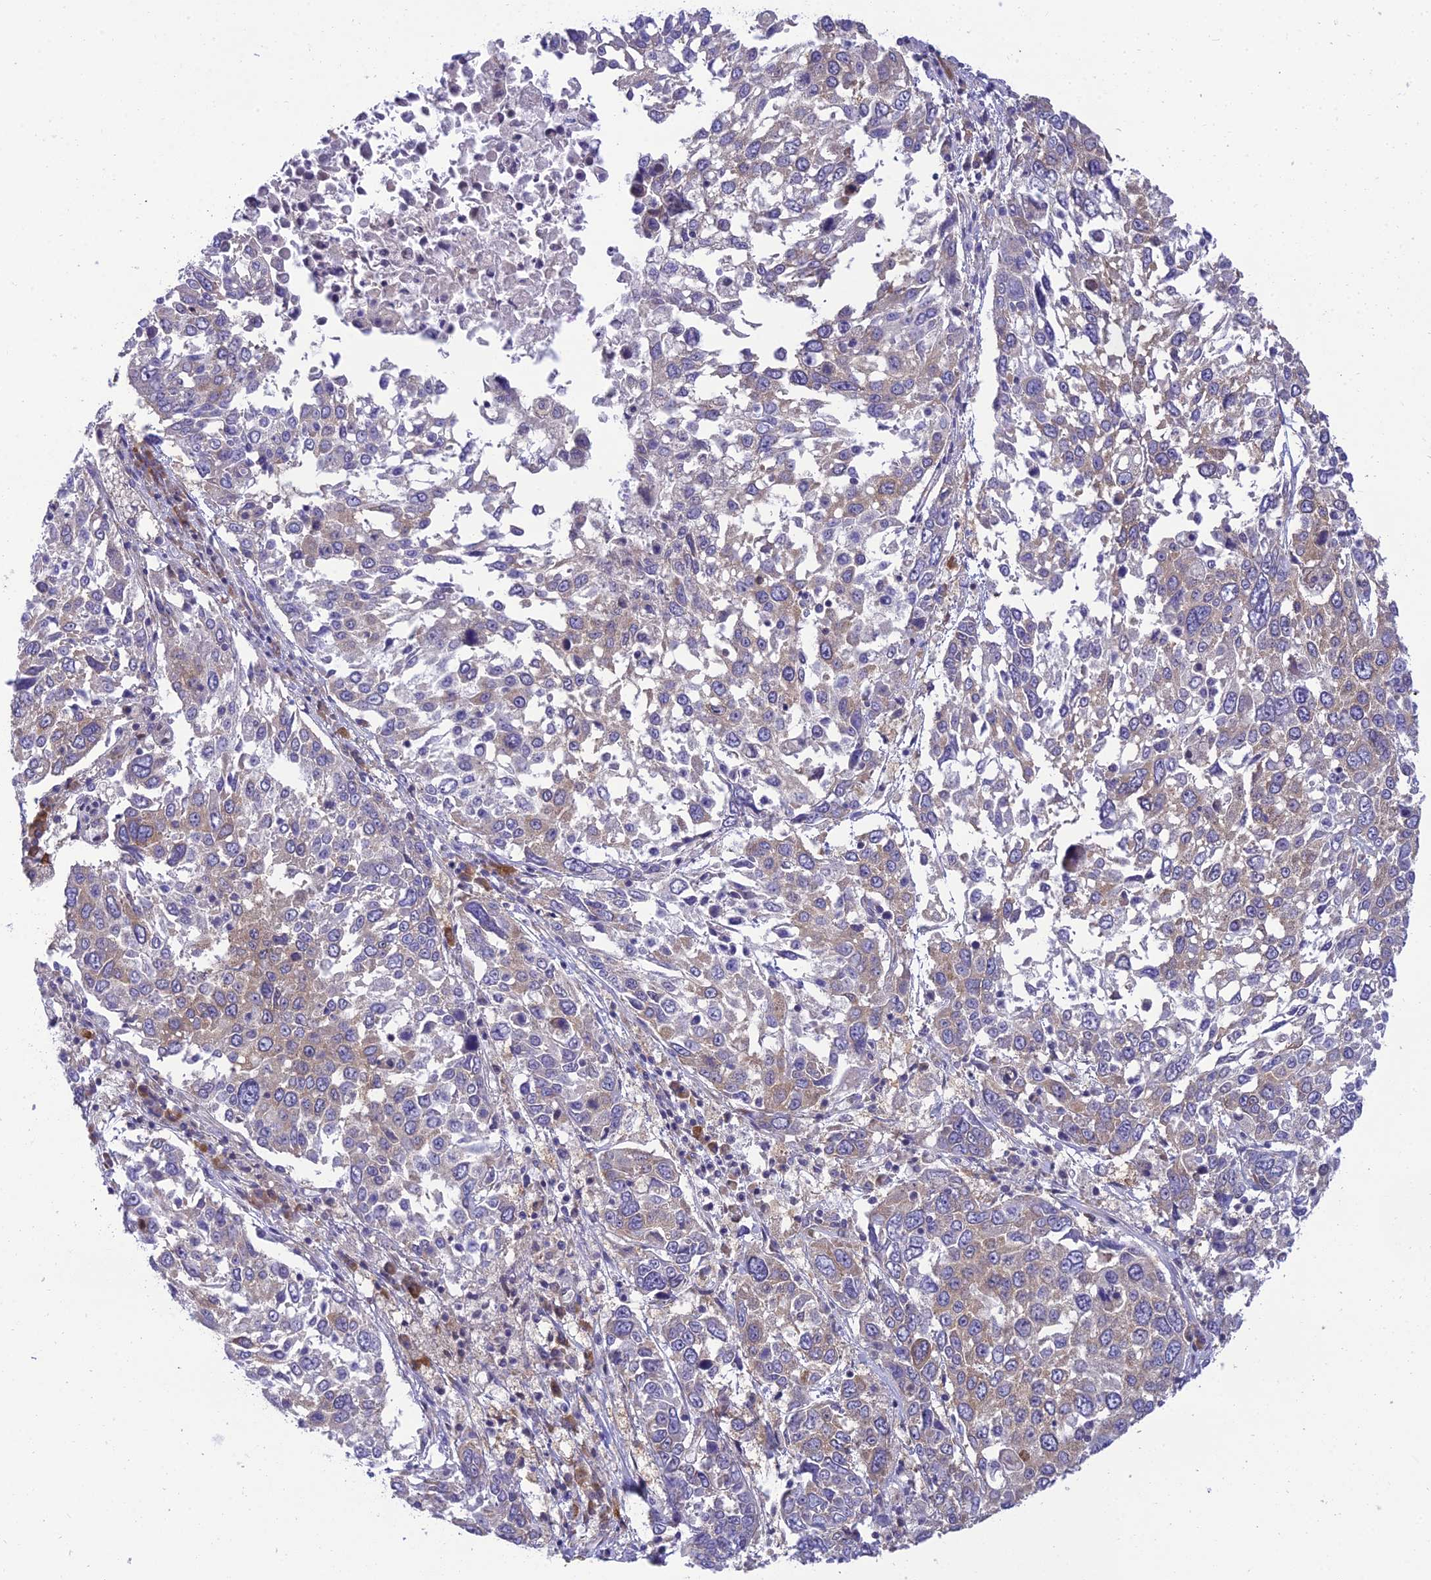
{"staining": {"intensity": "weak", "quantity": ">75%", "location": "cytoplasmic/membranous"}, "tissue": "lung cancer", "cell_type": "Tumor cells", "image_type": "cancer", "snomed": [{"axis": "morphology", "description": "Squamous cell carcinoma, NOS"}, {"axis": "topography", "description": "Lung"}], "caption": "Immunohistochemical staining of lung cancer (squamous cell carcinoma) demonstrates weak cytoplasmic/membranous protein staining in about >75% of tumor cells. The staining was performed using DAB to visualize the protein expression in brown, while the nuclei were stained in blue with hematoxylin (Magnification: 20x).", "gene": "CLCN7", "patient": {"sex": "male", "age": 65}}